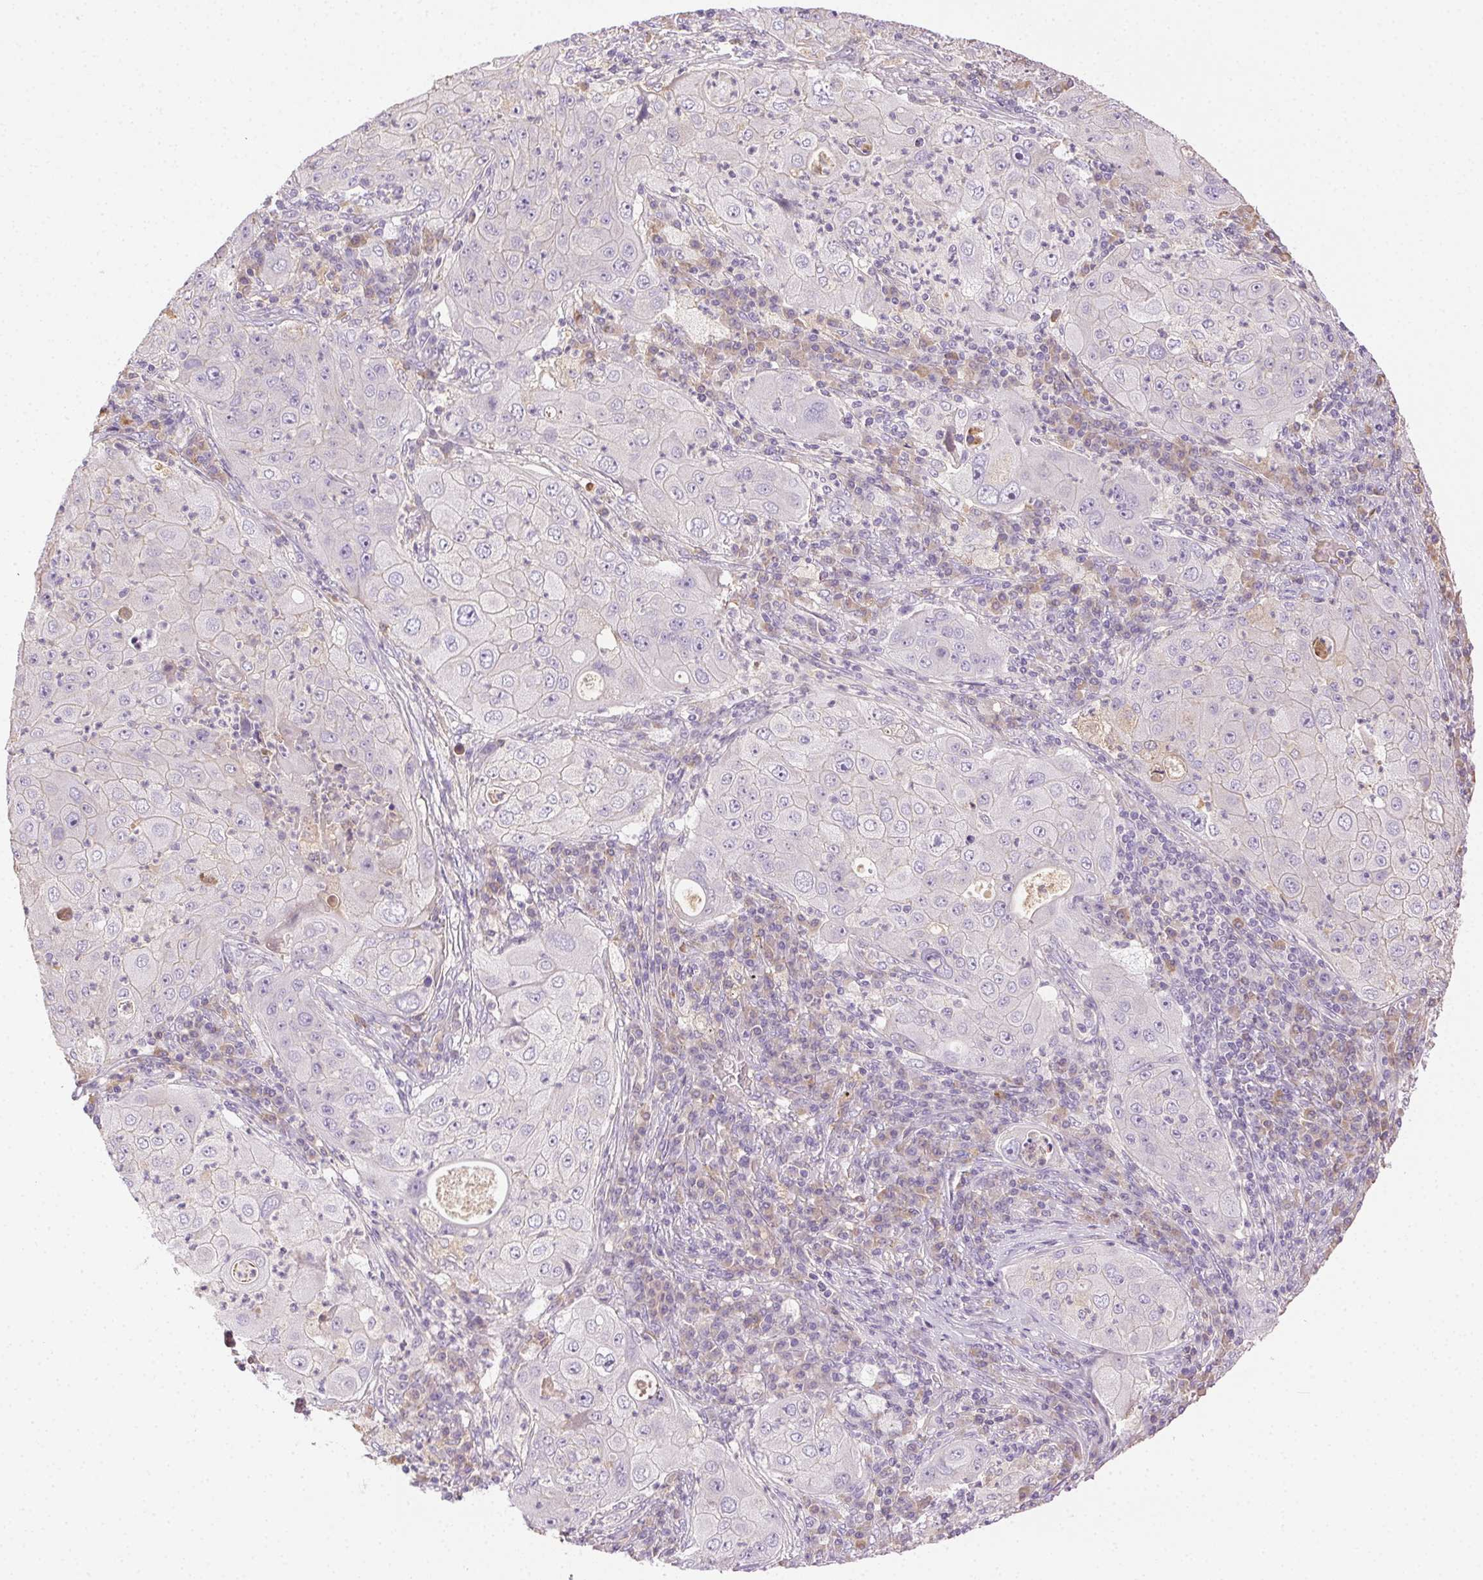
{"staining": {"intensity": "negative", "quantity": "none", "location": "none"}, "tissue": "lung cancer", "cell_type": "Tumor cells", "image_type": "cancer", "snomed": [{"axis": "morphology", "description": "Squamous cell carcinoma, NOS"}, {"axis": "topography", "description": "Lung"}], "caption": "Tumor cells are negative for brown protein staining in lung squamous cell carcinoma. The staining is performed using DAB (3,3'-diaminobenzidine) brown chromogen with nuclei counter-stained in using hematoxylin.", "gene": "BPIFB2", "patient": {"sex": "female", "age": 59}}